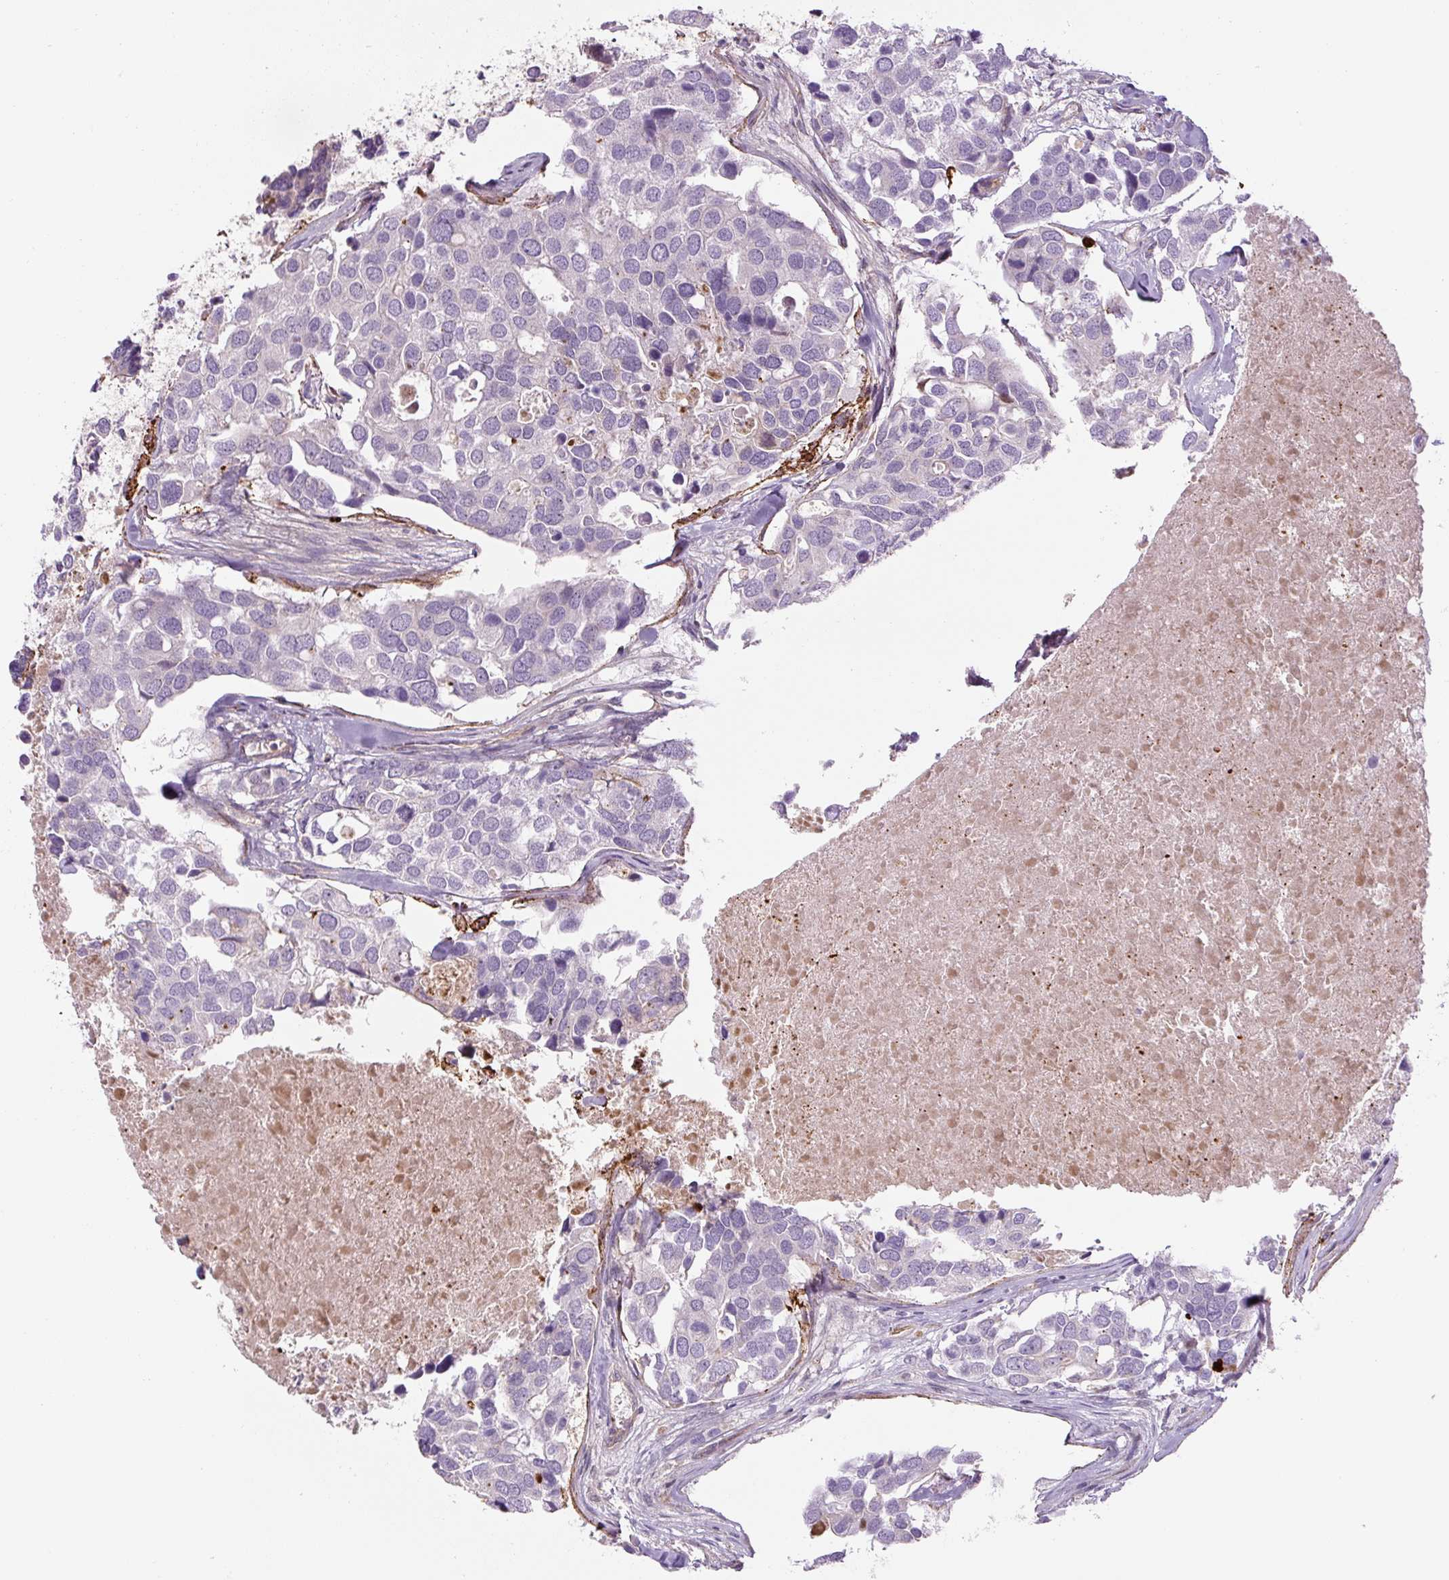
{"staining": {"intensity": "negative", "quantity": "none", "location": "none"}, "tissue": "breast cancer", "cell_type": "Tumor cells", "image_type": "cancer", "snomed": [{"axis": "morphology", "description": "Duct carcinoma"}, {"axis": "topography", "description": "Breast"}], "caption": "IHC micrograph of human breast invasive ductal carcinoma stained for a protein (brown), which demonstrates no staining in tumor cells. (DAB (3,3'-diaminobenzidine) immunohistochemistry (IHC) visualized using brightfield microscopy, high magnification).", "gene": "CCNI2", "patient": {"sex": "female", "age": 83}}